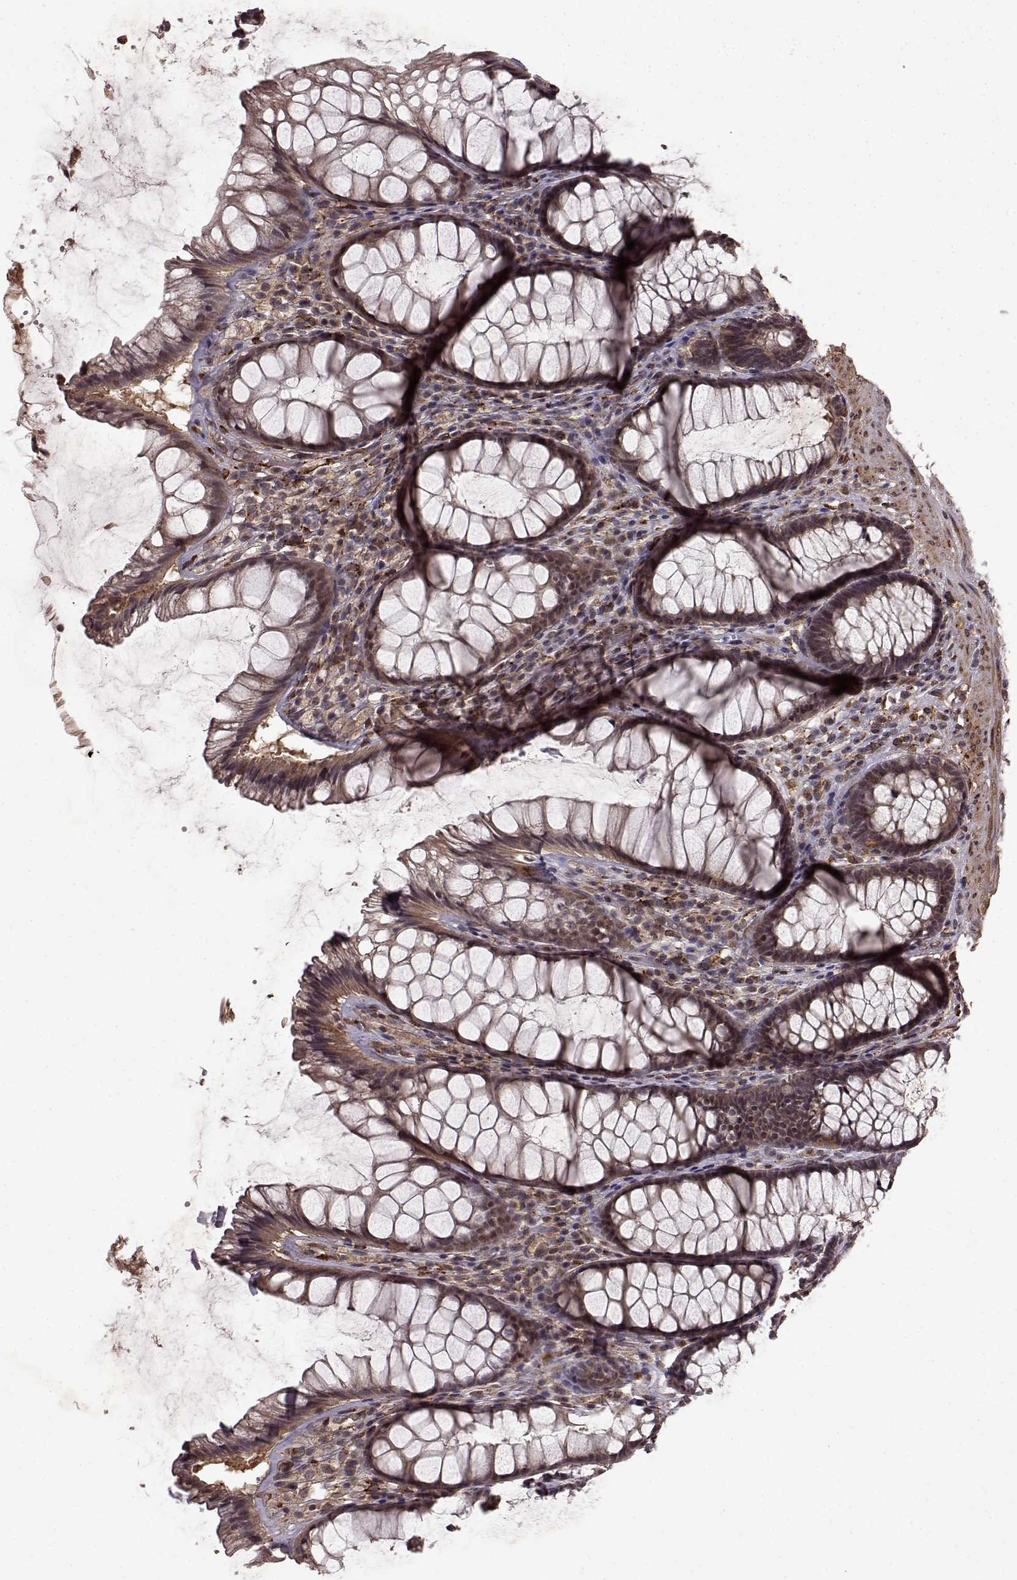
{"staining": {"intensity": "moderate", "quantity": "<25%", "location": "cytoplasmic/membranous"}, "tissue": "rectum", "cell_type": "Glandular cells", "image_type": "normal", "snomed": [{"axis": "morphology", "description": "Normal tissue, NOS"}, {"axis": "topography", "description": "Rectum"}], "caption": "DAB (3,3'-diaminobenzidine) immunohistochemical staining of unremarkable human rectum displays moderate cytoplasmic/membranous protein expression in about <25% of glandular cells.", "gene": "FSTL1", "patient": {"sex": "male", "age": 72}}